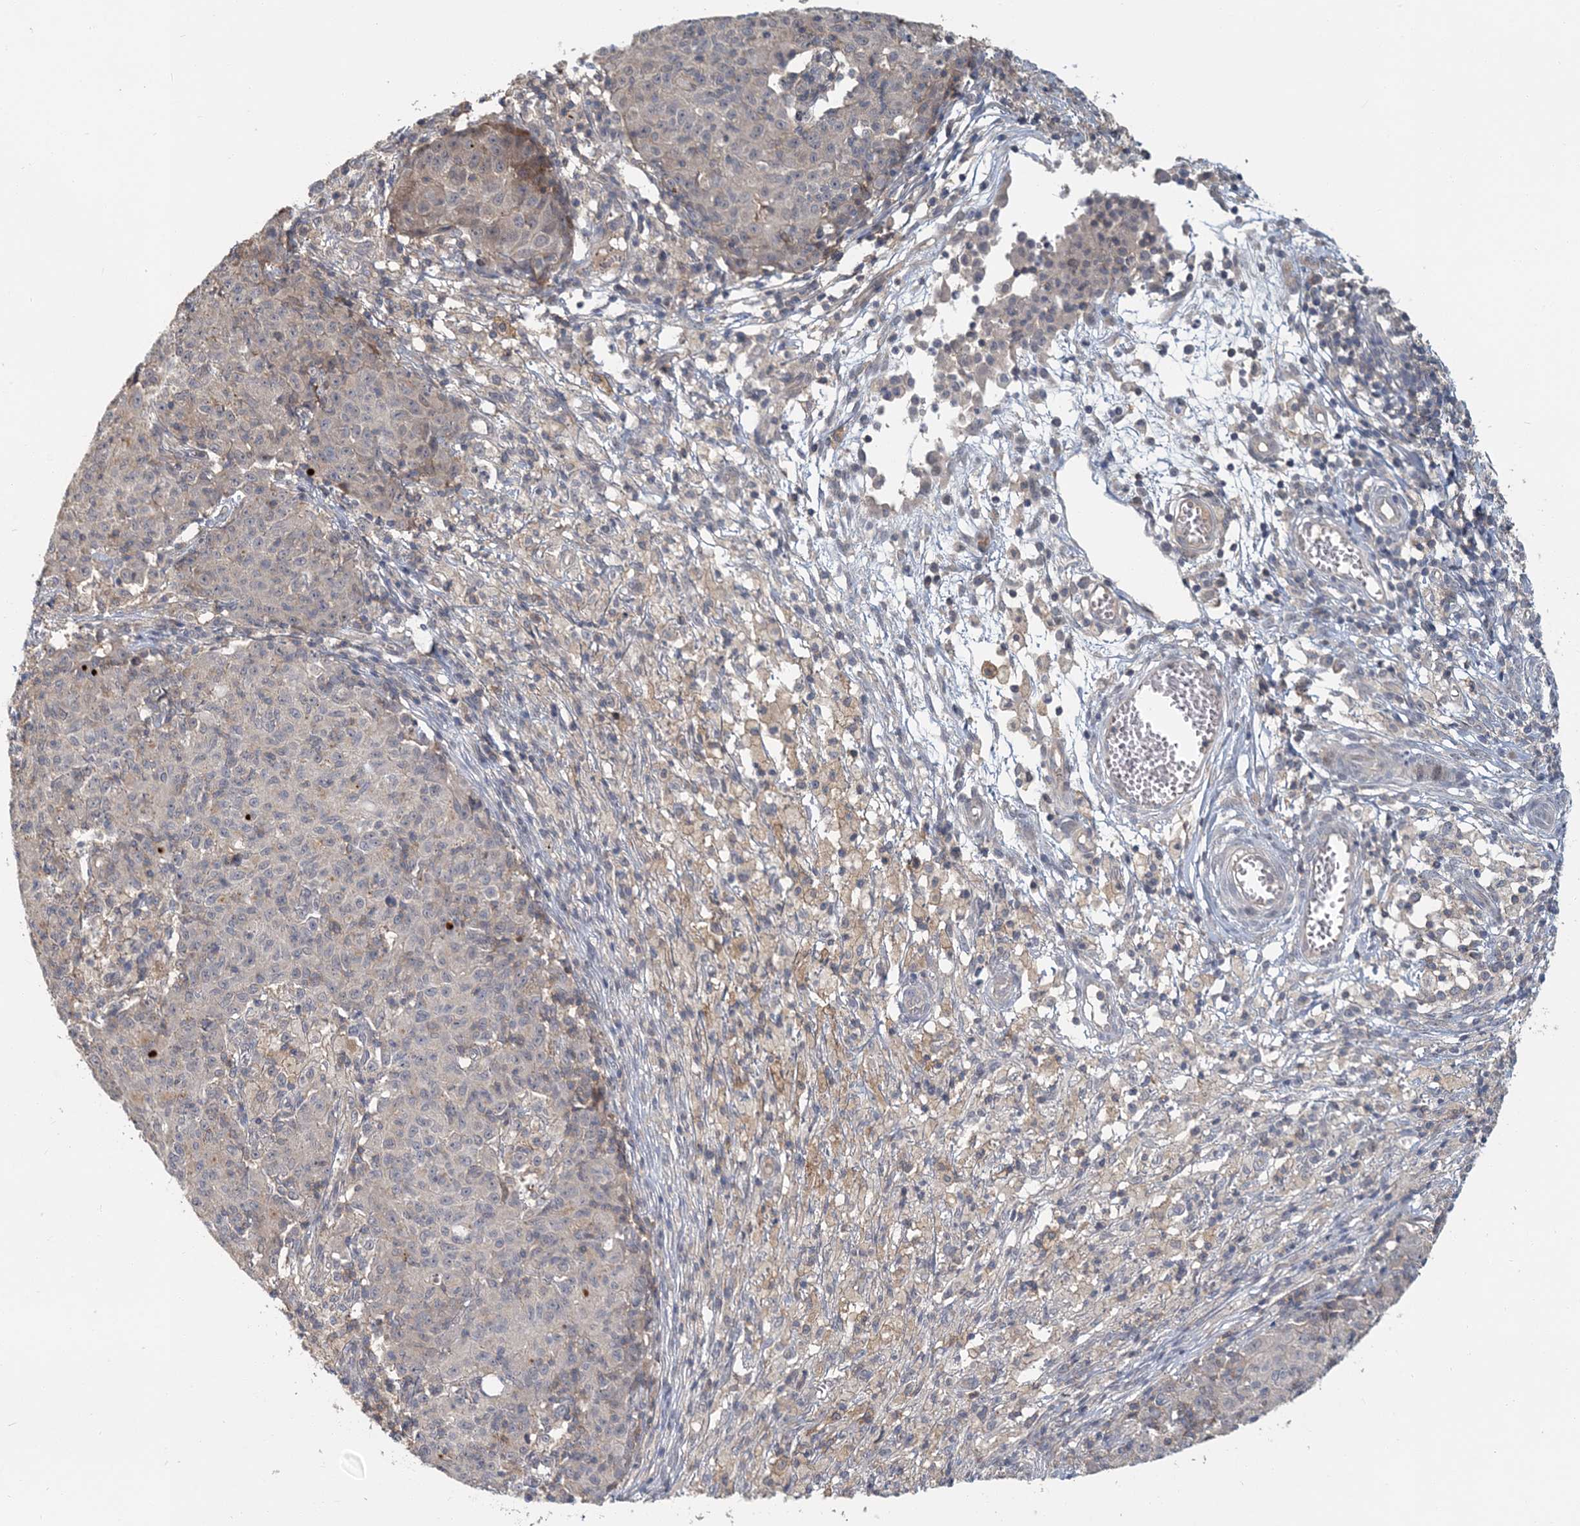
{"staining": {"intensity": "weak", "quantity": "<25%", "location": "cytoplasmic/membranous"}, "tissue": "ovarian cancer", "cell_type": "Tumor cells", "image_type": "cancer", "snomed": [{"axis": "morphology", "description": "Carcinoma, endometroid"}, {"axis": "topography", "description": "Ovary"}], "caption": "Ovarian cancer was stained to show a protein in brown. There is no significant staining in tumor cells.", "gene": "RNF25", "patient": {"sex": "female", "age": 42}}